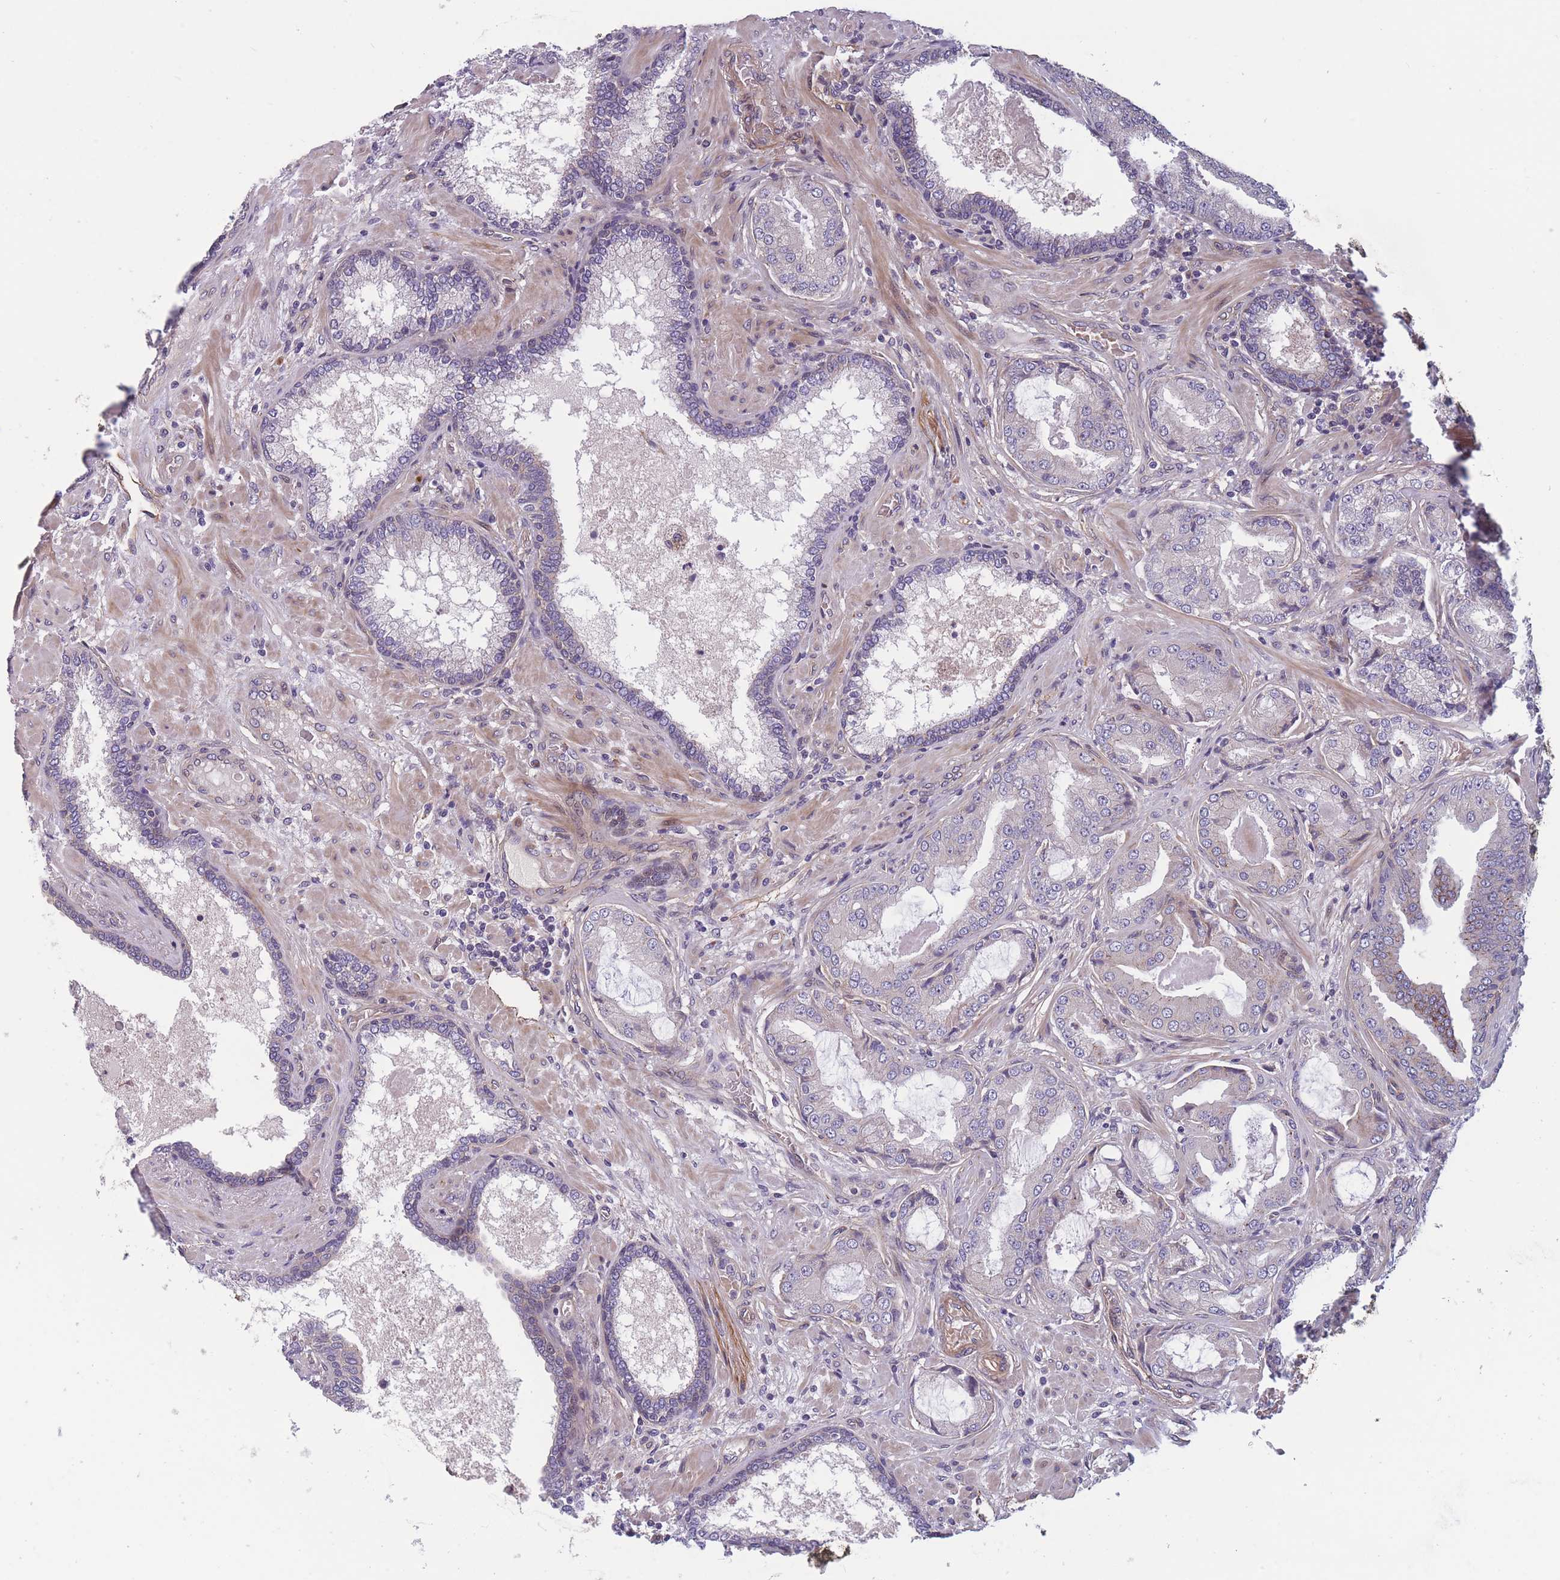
{"staining": {"intensity": "negative", "quantity": "none", "location": "none"}, "tissue": "prostate cancer", "cell_type": "Tumor cells", "image_type": "cancer", "snomed": [{"axis": "morphology", "description": "Adenocarcinoma, High grade"}, {"axis": "topography", "description": "Prostate"}], "caption": "Tumor cells are negative for brown protein staining in prostate cancer.", "gene": "FAM83F", "patient": {"sex": "male", "age": 68}}